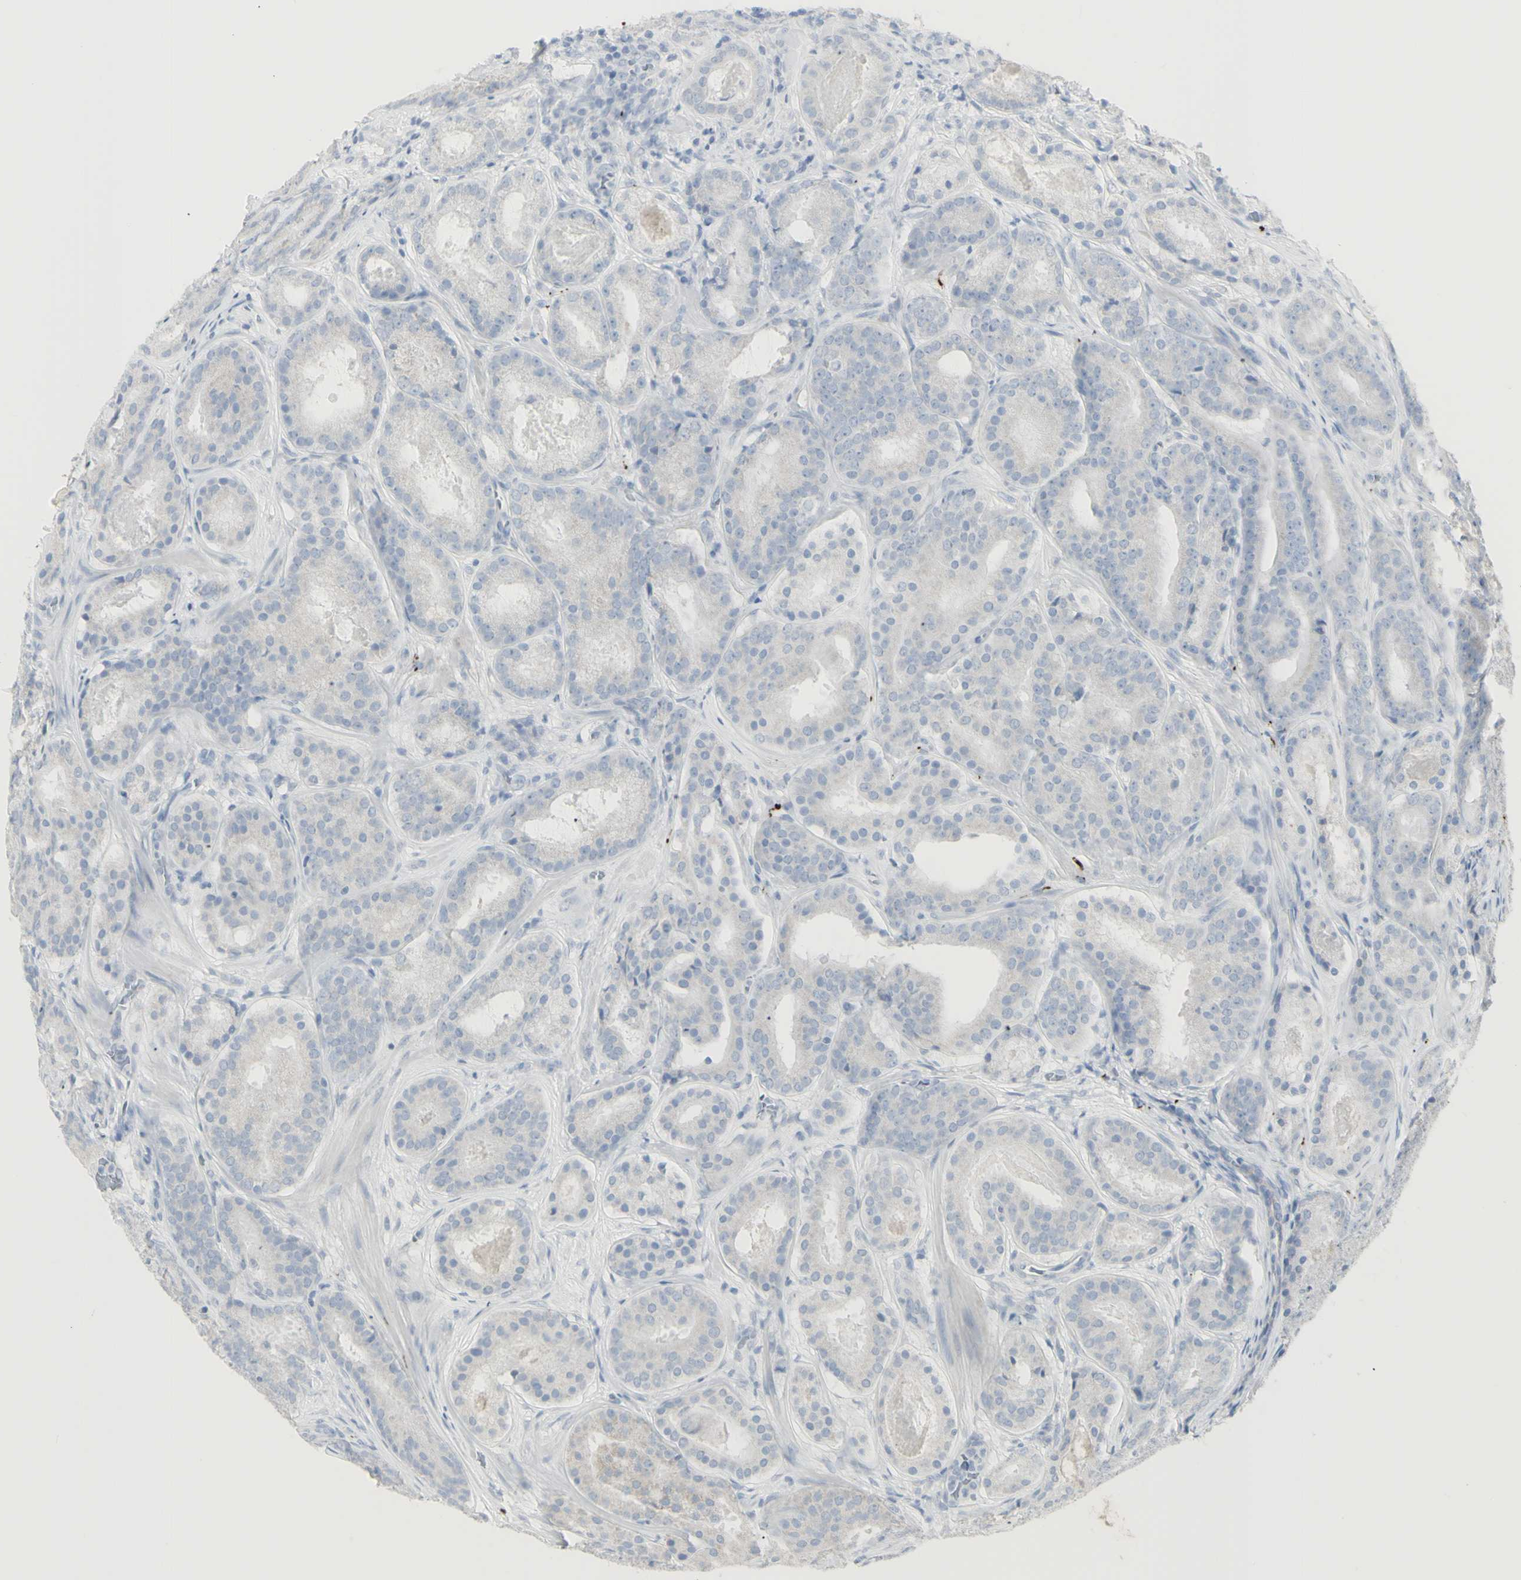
{"staining": {"intensity": "negative", "quantity": "none", "location": "none"}, "tissue": "prostate cancer", "cell_type": "Tumor cells", "image_type": "cancer", "snomed": [{"axis": "morphology", "description": "Adenocarcinoma, Low grade"}, {"axis": "topography", "description": "Prostate"}], "caption": "This is an immunohistochemistry (IHC) histopathology image of human prostate cancer. There is no positivity in tumor cells.", "gene": "ENSG00000198211", "patient": {"sex": "male", "age": 69}}